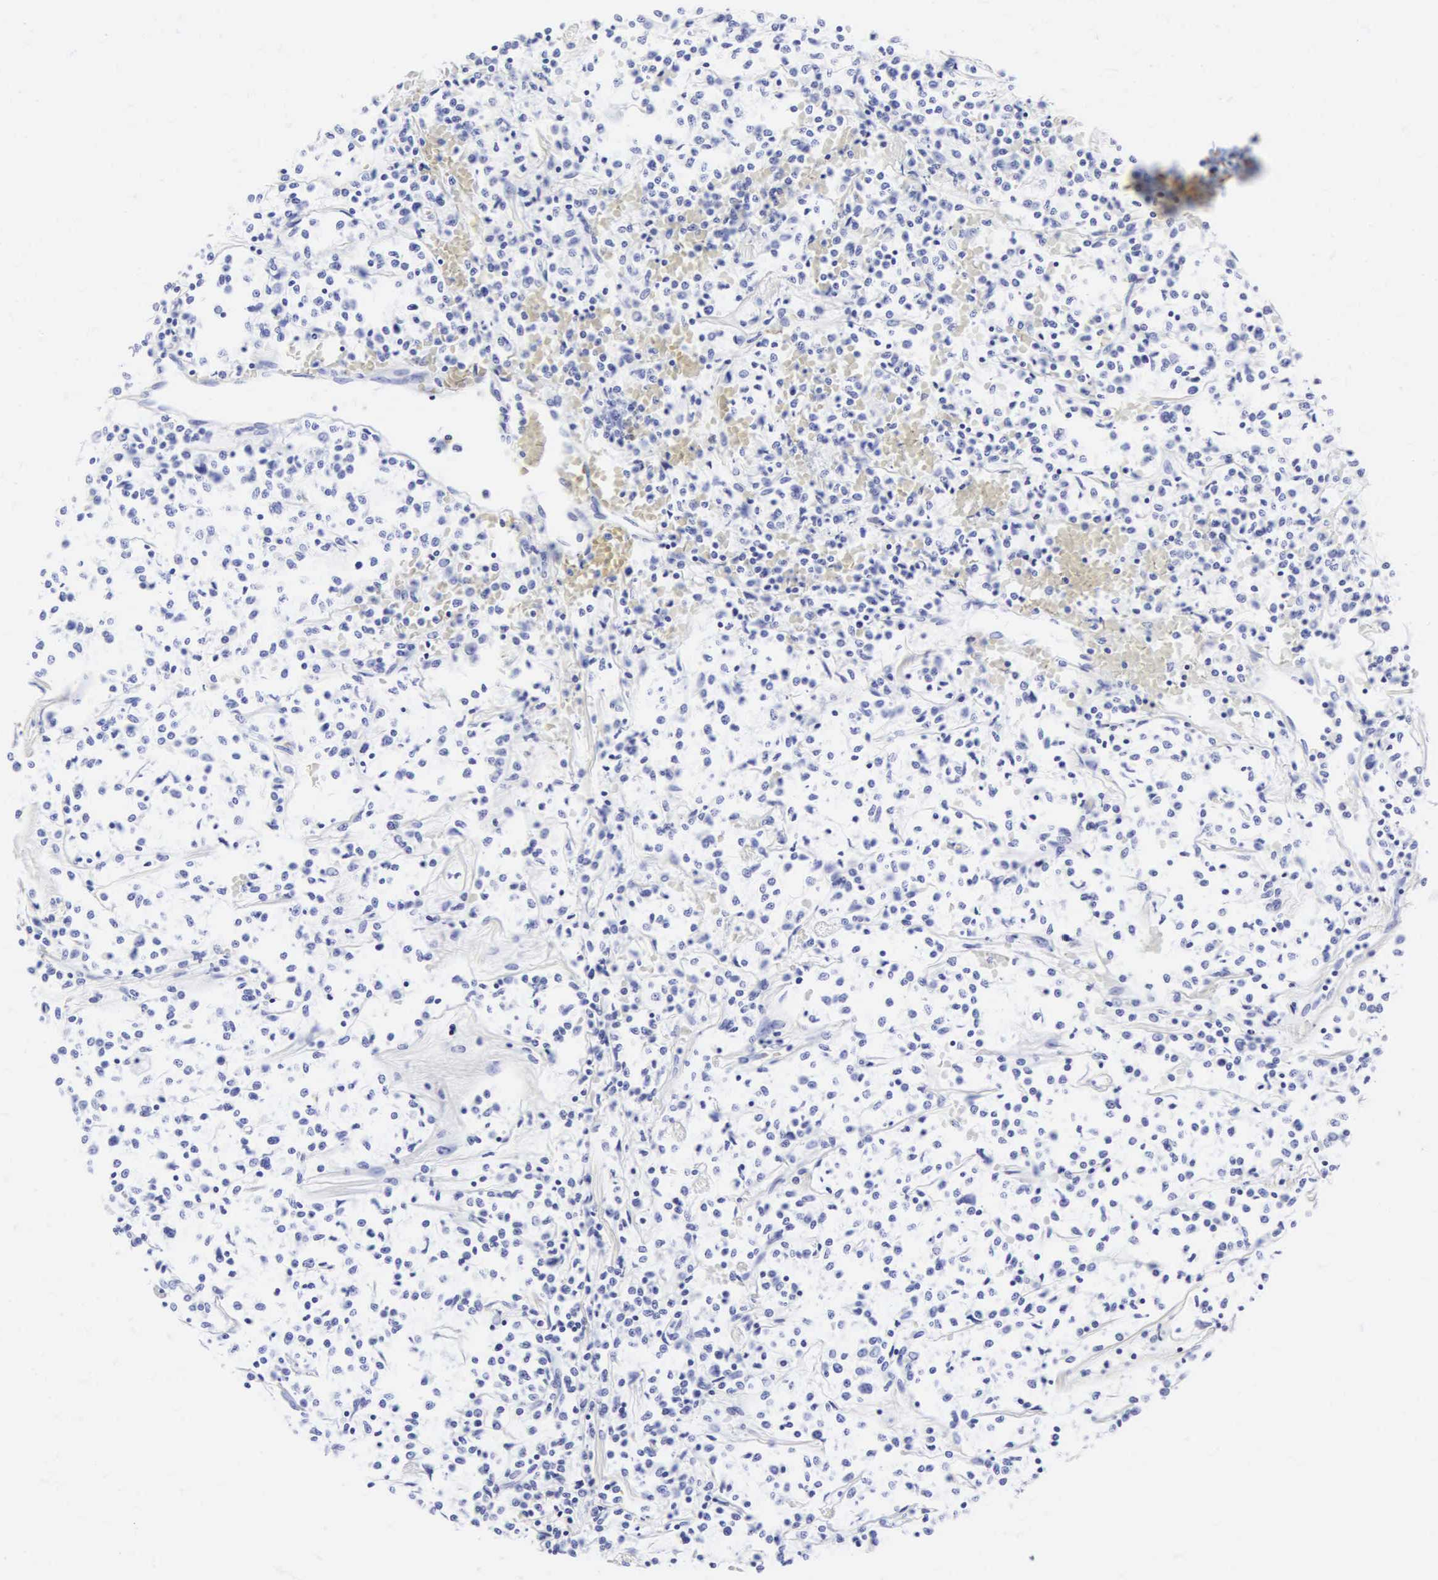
{"staining": {"intensity": "negative", "quantity": "none", "location": "none"}, "tissue": "lymphoma", "cell_type": "Tumor cells", "image_type": "cancer", "snomed": [{"axis": "morphology", "description": "Malignant lymphoma, non-Hodgkin's type, Low grade"}, {"axis": "topography", "description": "Small intestine"}], "caption": "Immunohistochemistry photomicrograph of human lymphoma stained for a protein (brown), which reveals no expression in tumor cells.", "gene": "CGB3", "patient": {"sex": "female", "age": 59}}